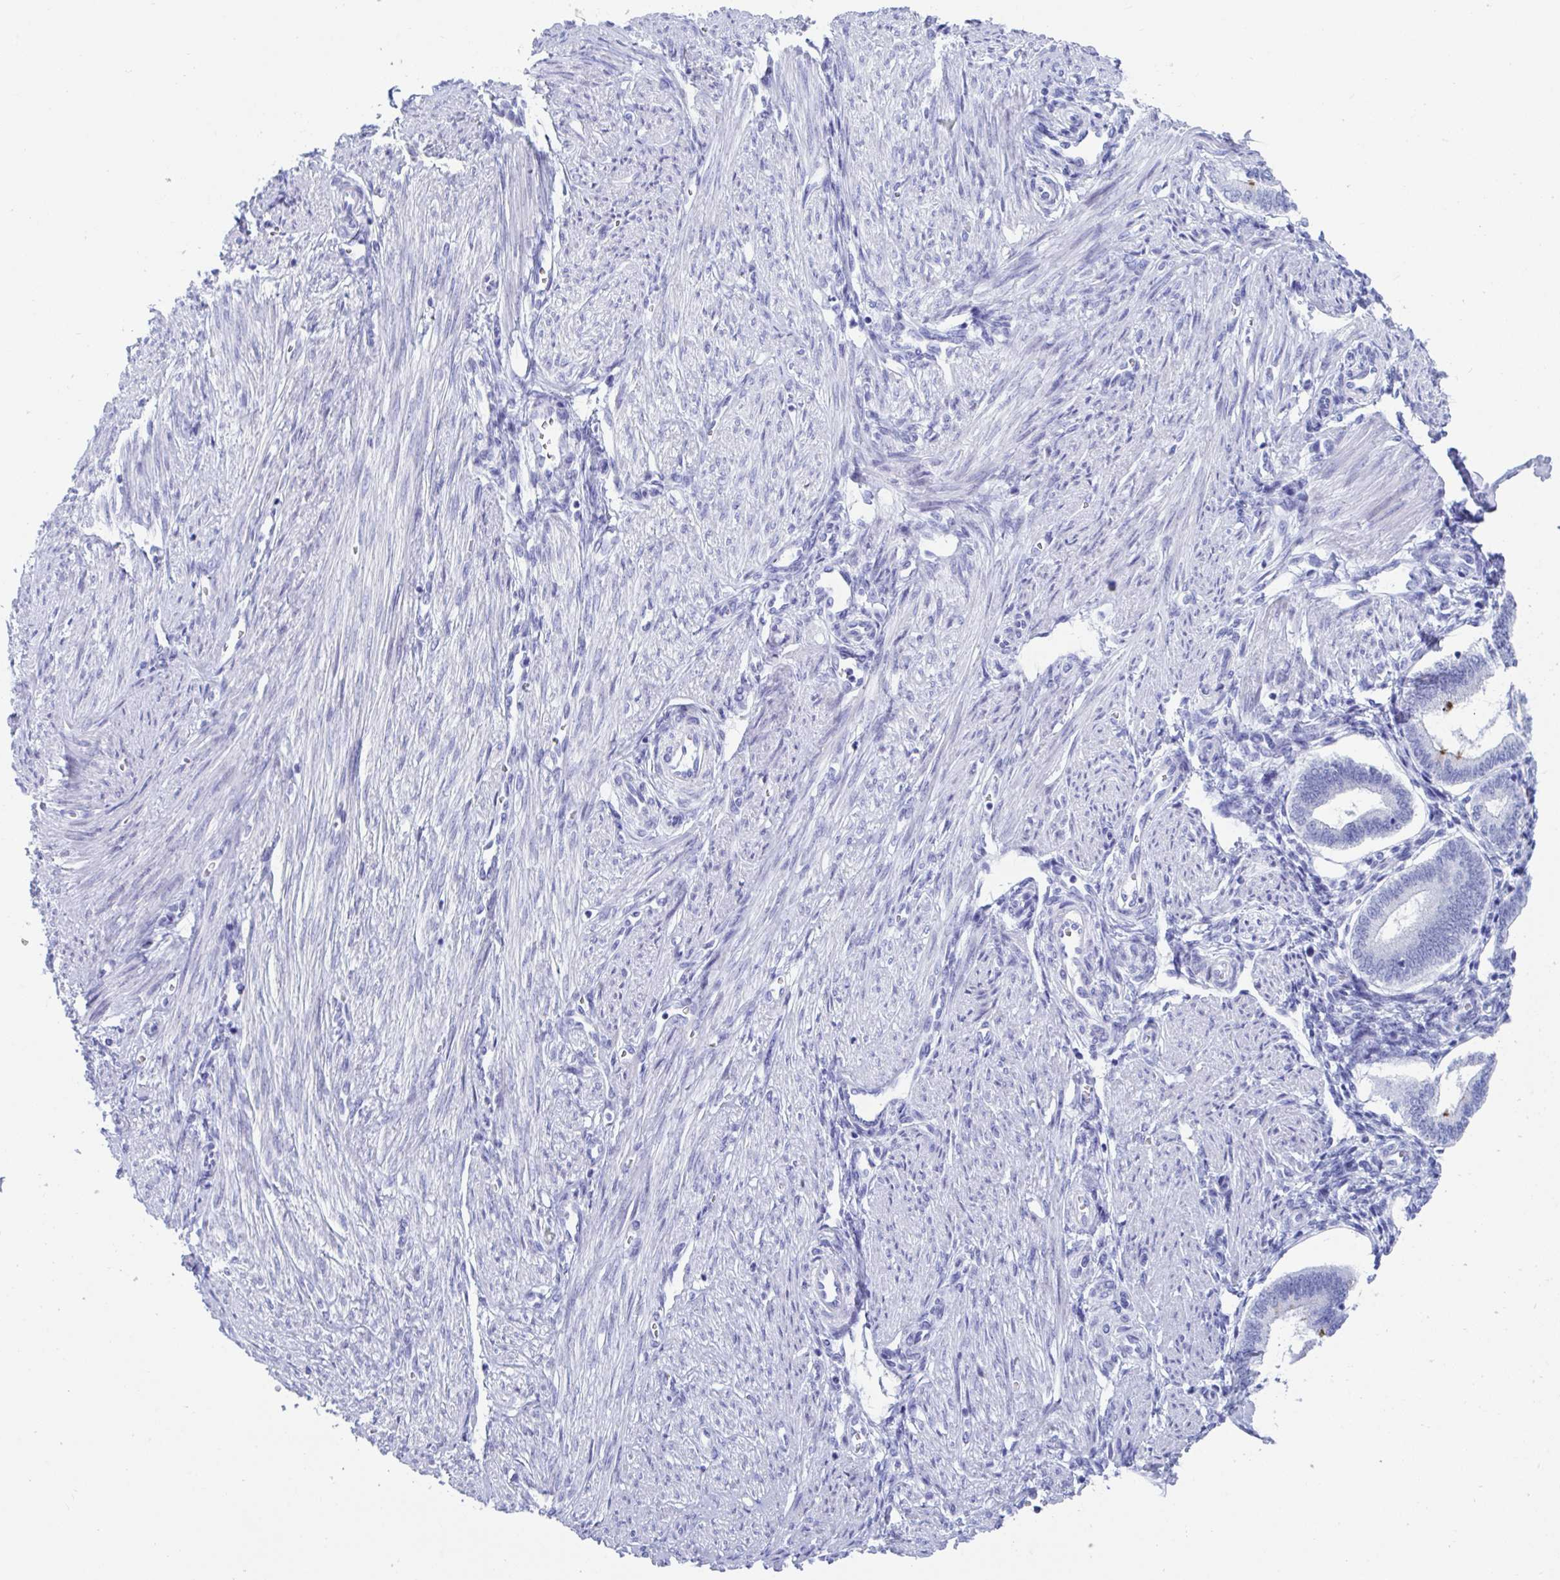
{"staining": {"intensity": "negative", "quantity": "none", "location": "none"}, "tissue": "endometrium", "cell_type": "Cells in endometrial stroma", "image_type": "normal", "snomed": [{"axis": "morphology", "description": "Normal tissue, NOS"}, {"axis": "topography", "description": "Endometrium"}], "caption": "Endometrium was stained to show a protein in brown. There is no significant staining in cells in endometrial stroma.", "gene": "TTC30A", "patient": {"sex": "female", "age": 24}}